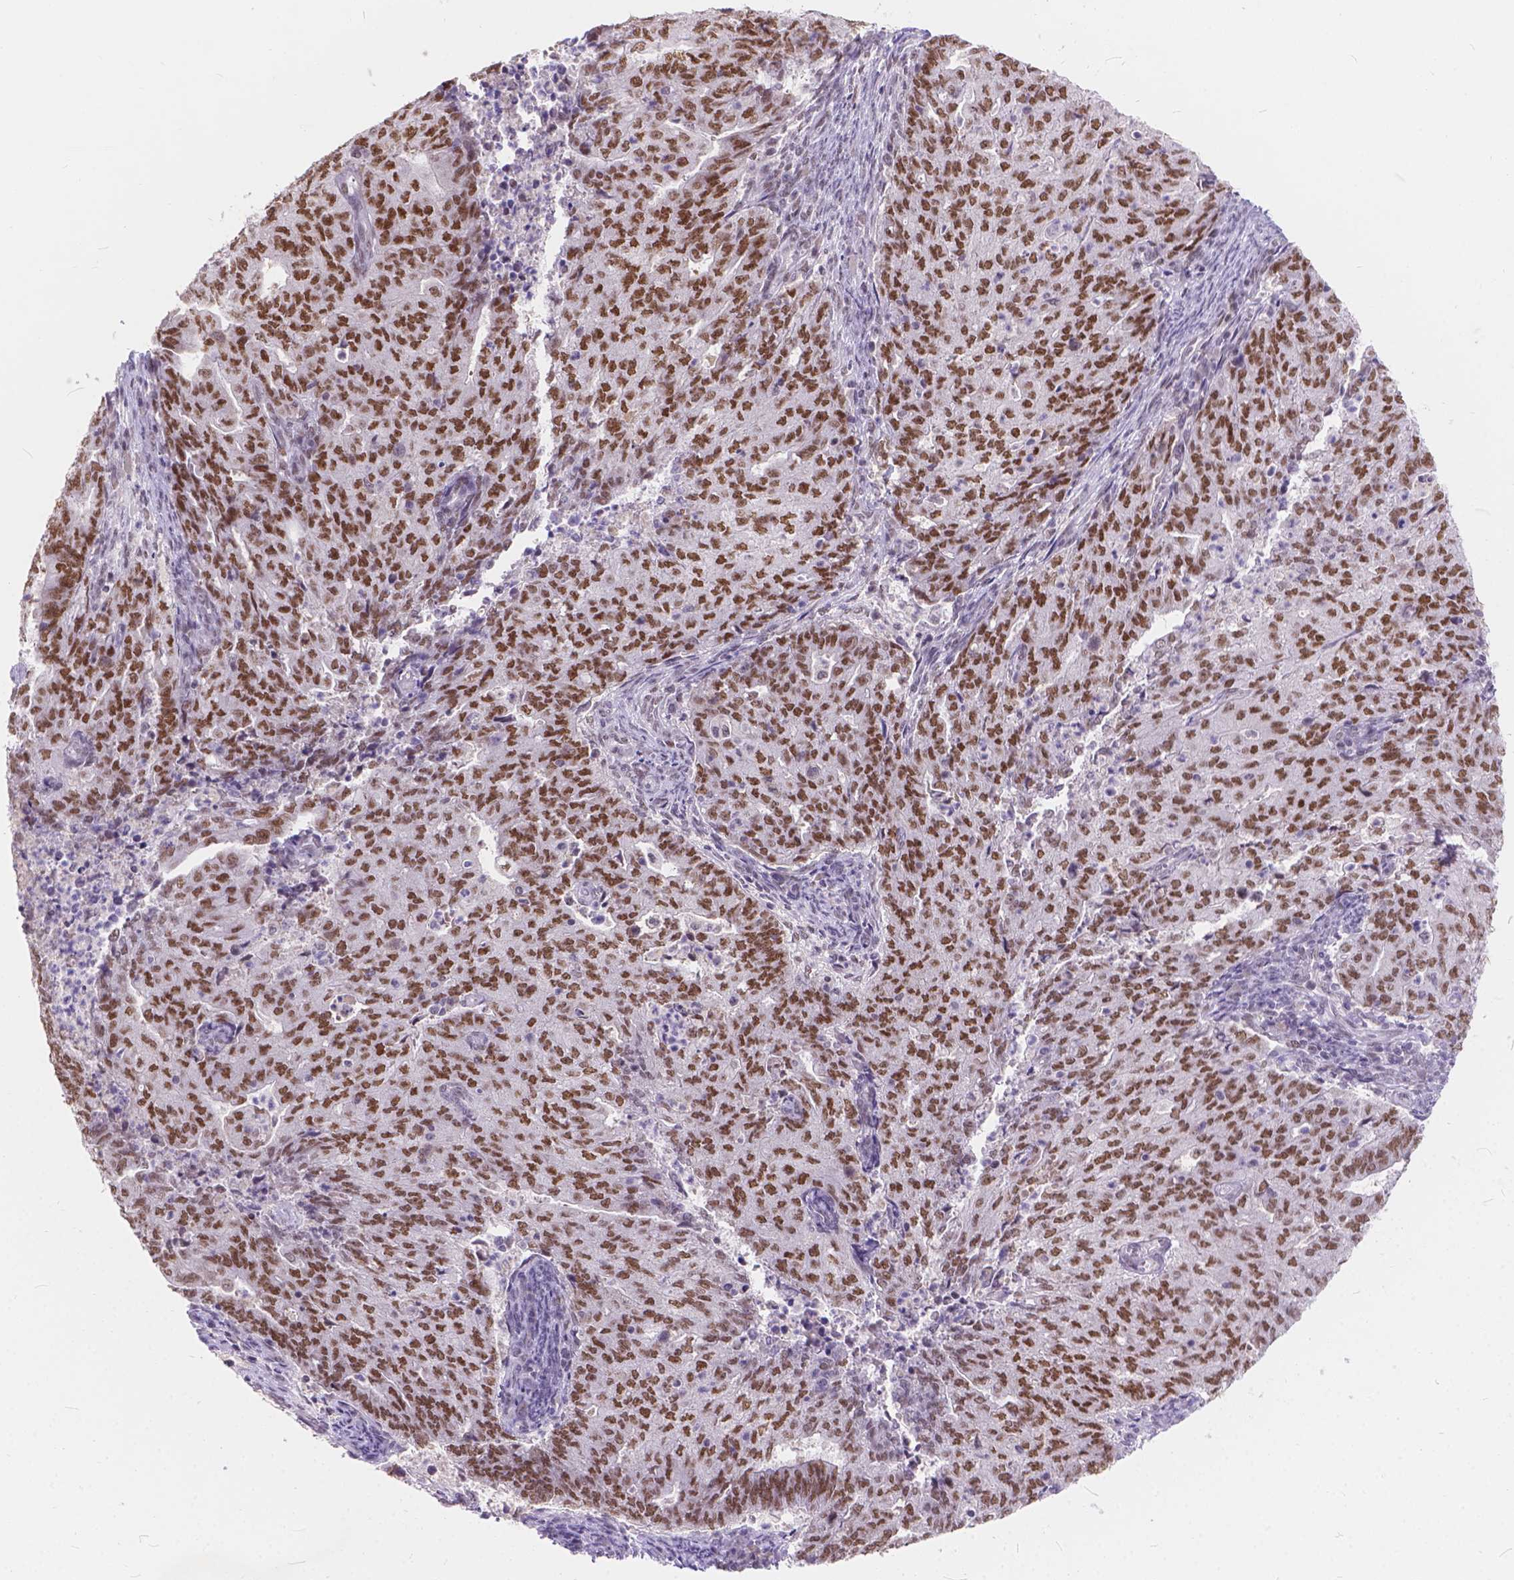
{"staining": {"intensity": "moderate", "quantity": ">75%", "location": "nuclear"}, "tissue": "endometrial cancer", "cell_type": "Tumor cells", "image_type": "cancer", "snomed": [{"axis": "morphology", "description": "Adenocarcinoma, NOS"}, {"axis": "topography", "description": "Endometrium"}], "caption": "Tumor cells reveal moderate nuclear positivity in about >75% of cells in endometrial cancer (adenocarcinoma).", "gene": "FAM53A", "patient": {"sex": "female", "age": 82}}